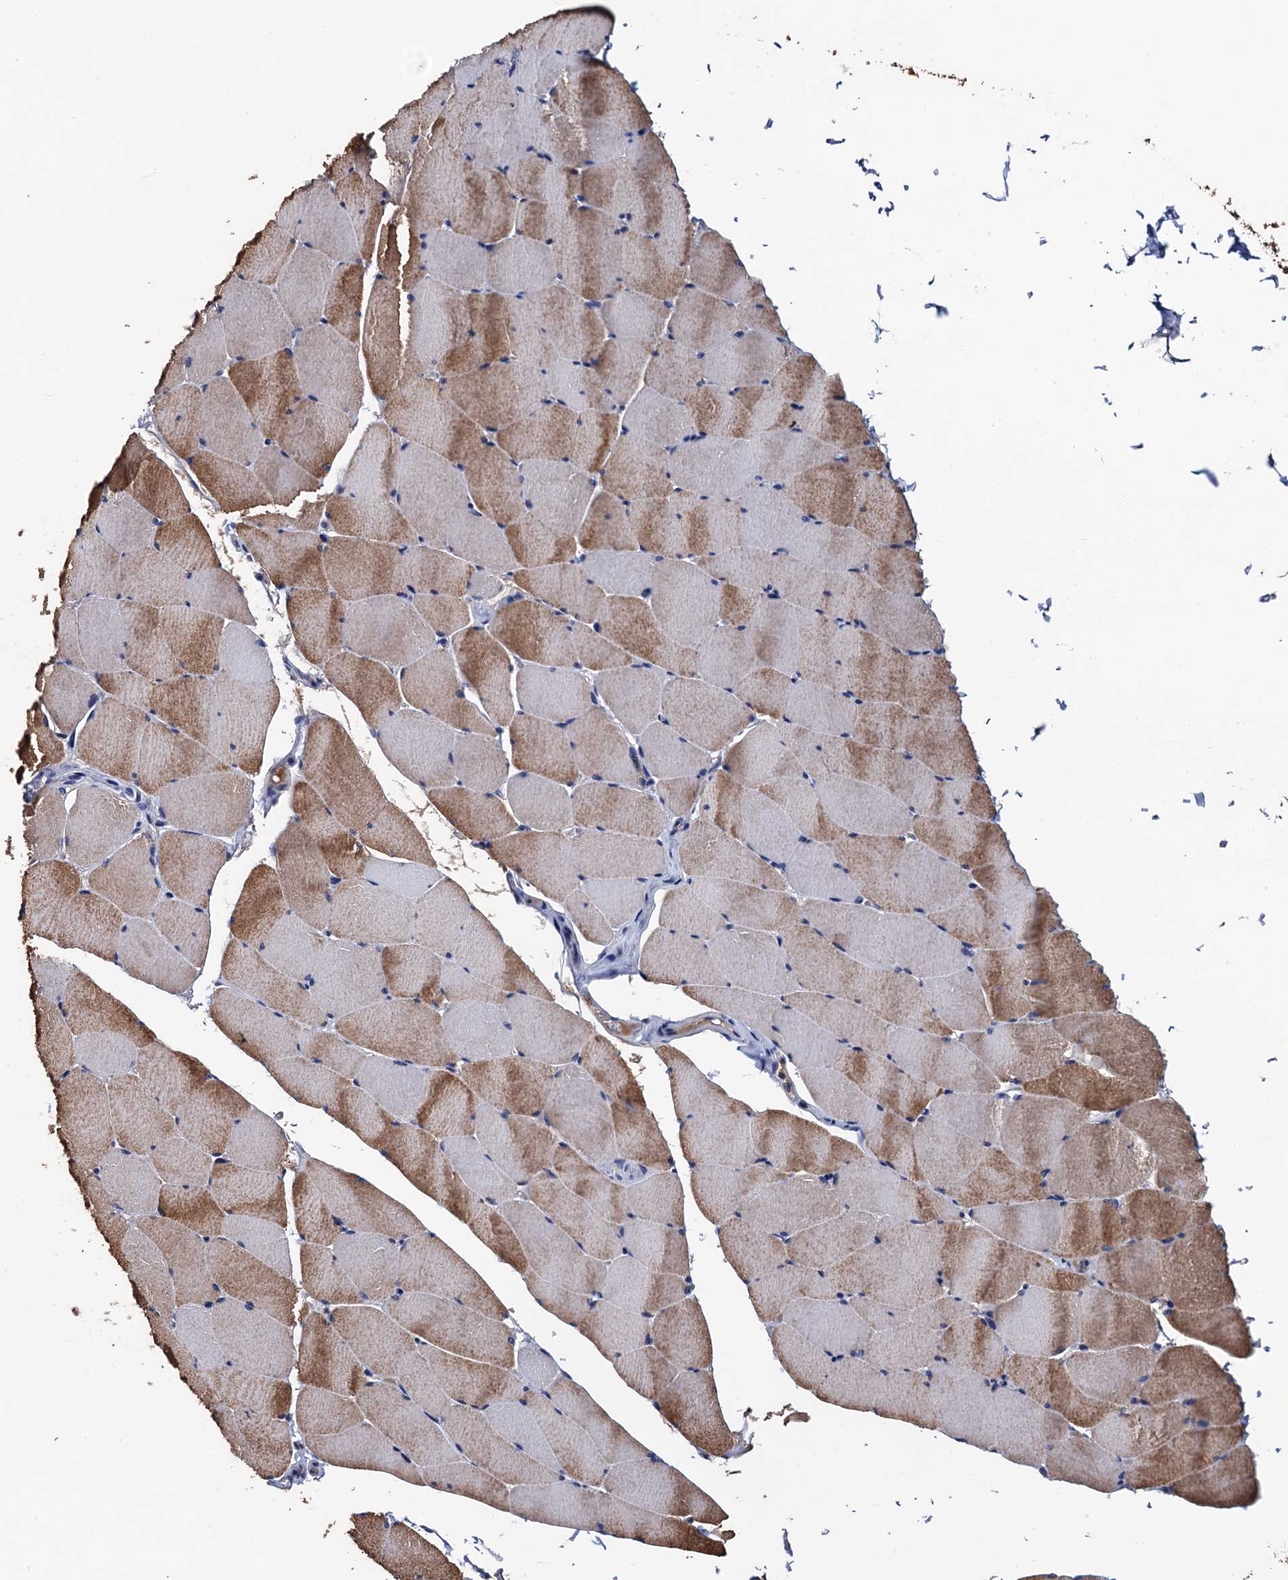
{"staining": {"intensity": "moderate", "quantity": "25%-75%", "location": "cytoplasmic/membranous"}, "tissue": "skeletal muscle", "cell_type": "Myocytes", "image_type": "normal", "snomed": [{"axis": "morphology", "description": "Normal tissue, NOS"}, {"axis": "topography", "description": "Skeletal muscle"}], "caption": "This image displays benign skeletal muscle stained with IHC to label a protein in brown. The cytoplasmic/membranous of myocytes show moderate positivity for the protein. Nuclei are counter-stained blue.", "gene": "RGS11", "patient": {"sex": "male", "age": 62}}